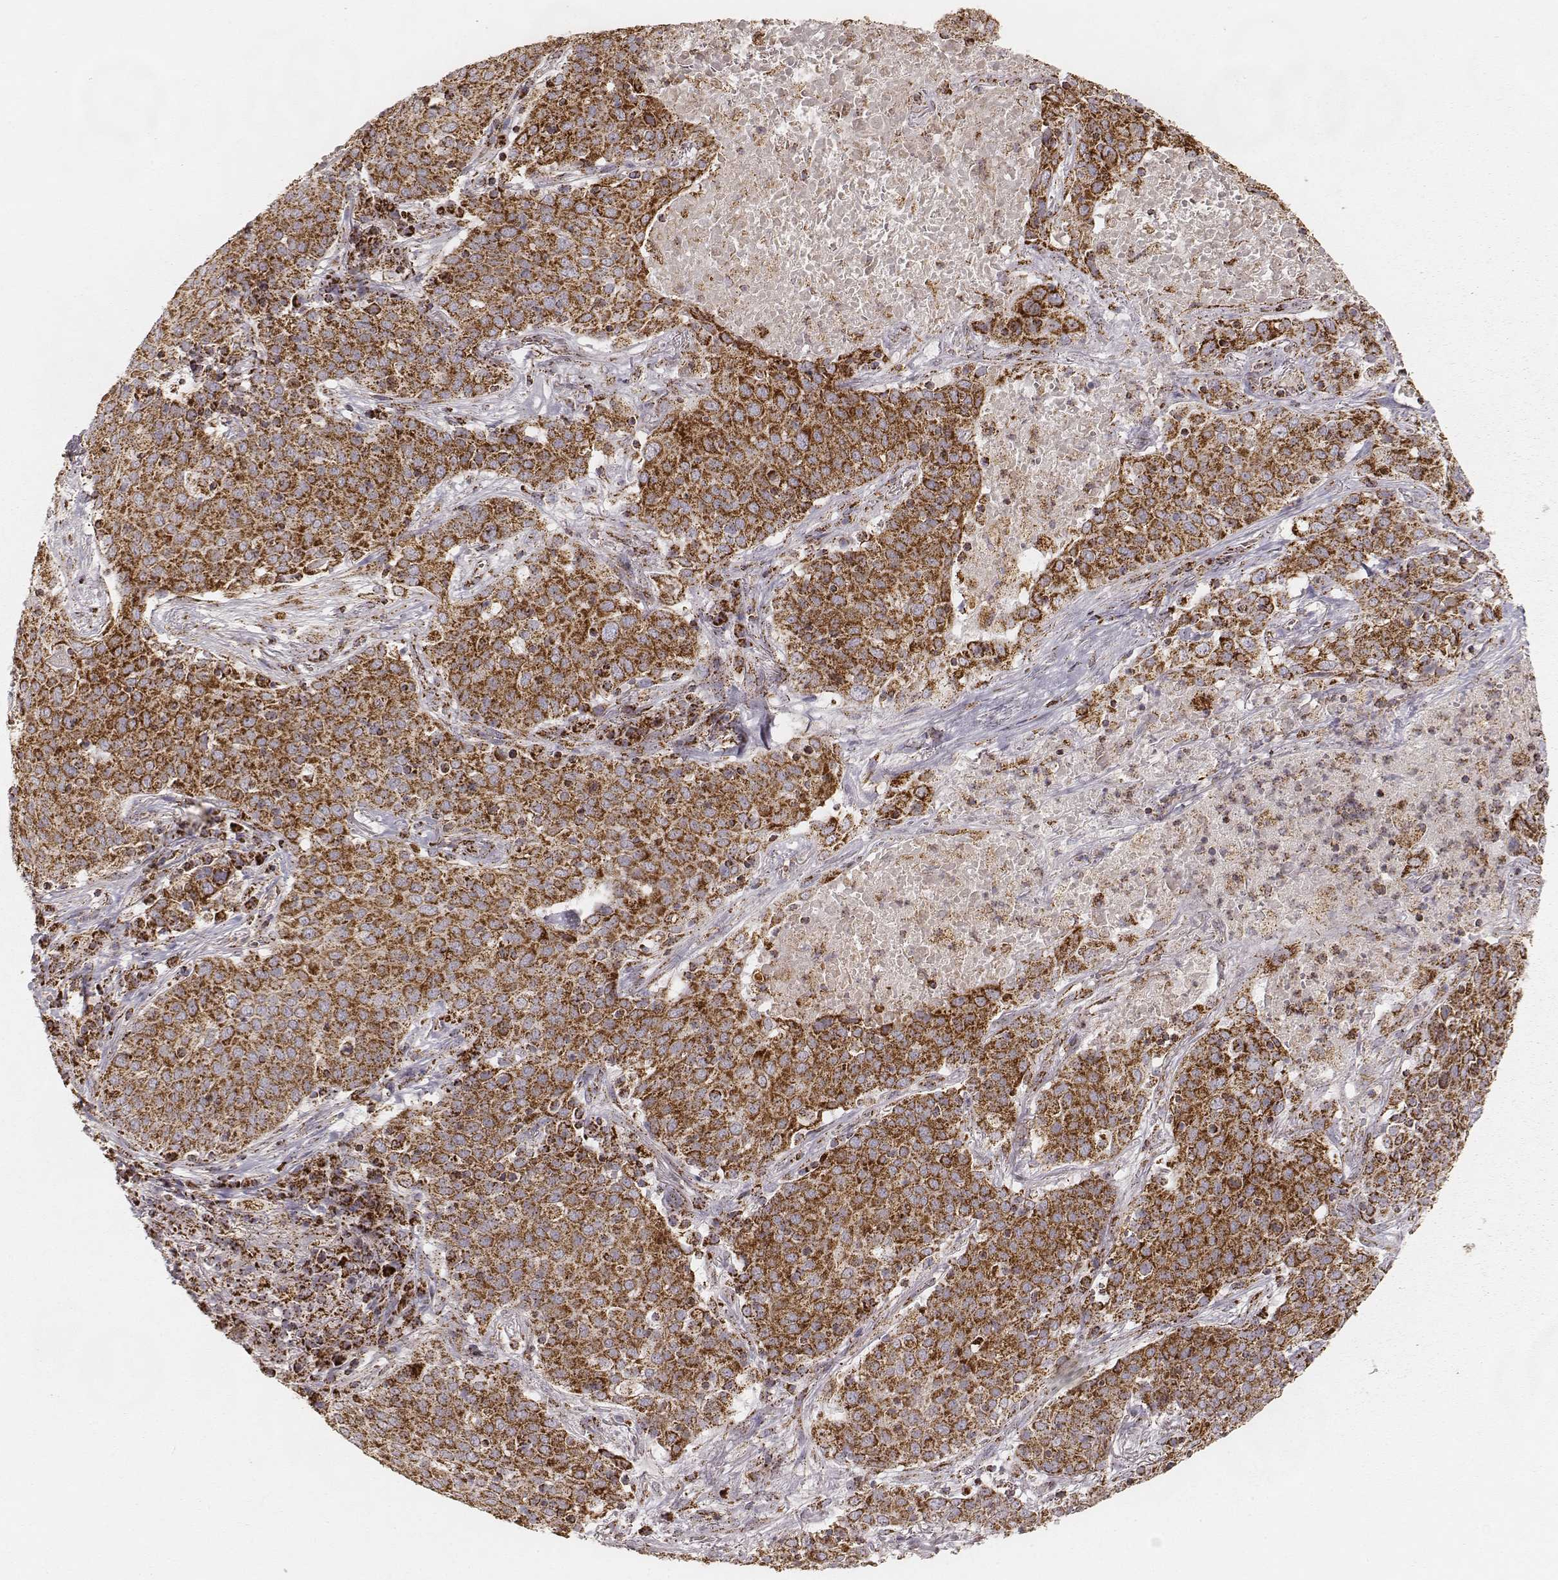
{"staining": {"intensity": "strong", "quantity": ">75%", "location": "cytoplasmic/membranous"}, "tissue": "lung cancer", "cell_type": "Tumor cells", "image_type": "cancer", "snomed": [{"axis": "morphology", "description": "Squamous cell carcinoma, NOS"}, {"axis": "topography", "description": "Lung"}], "caption": "DAB immunohistochemical staining of human lung cancer (squamous cell carcinoma) demonstrates strong cytoplasmic/membranous protein expression in approximately >75% of tumor cells.", "gene": "CS", "patient": {"sex": "male", "age": 82}}